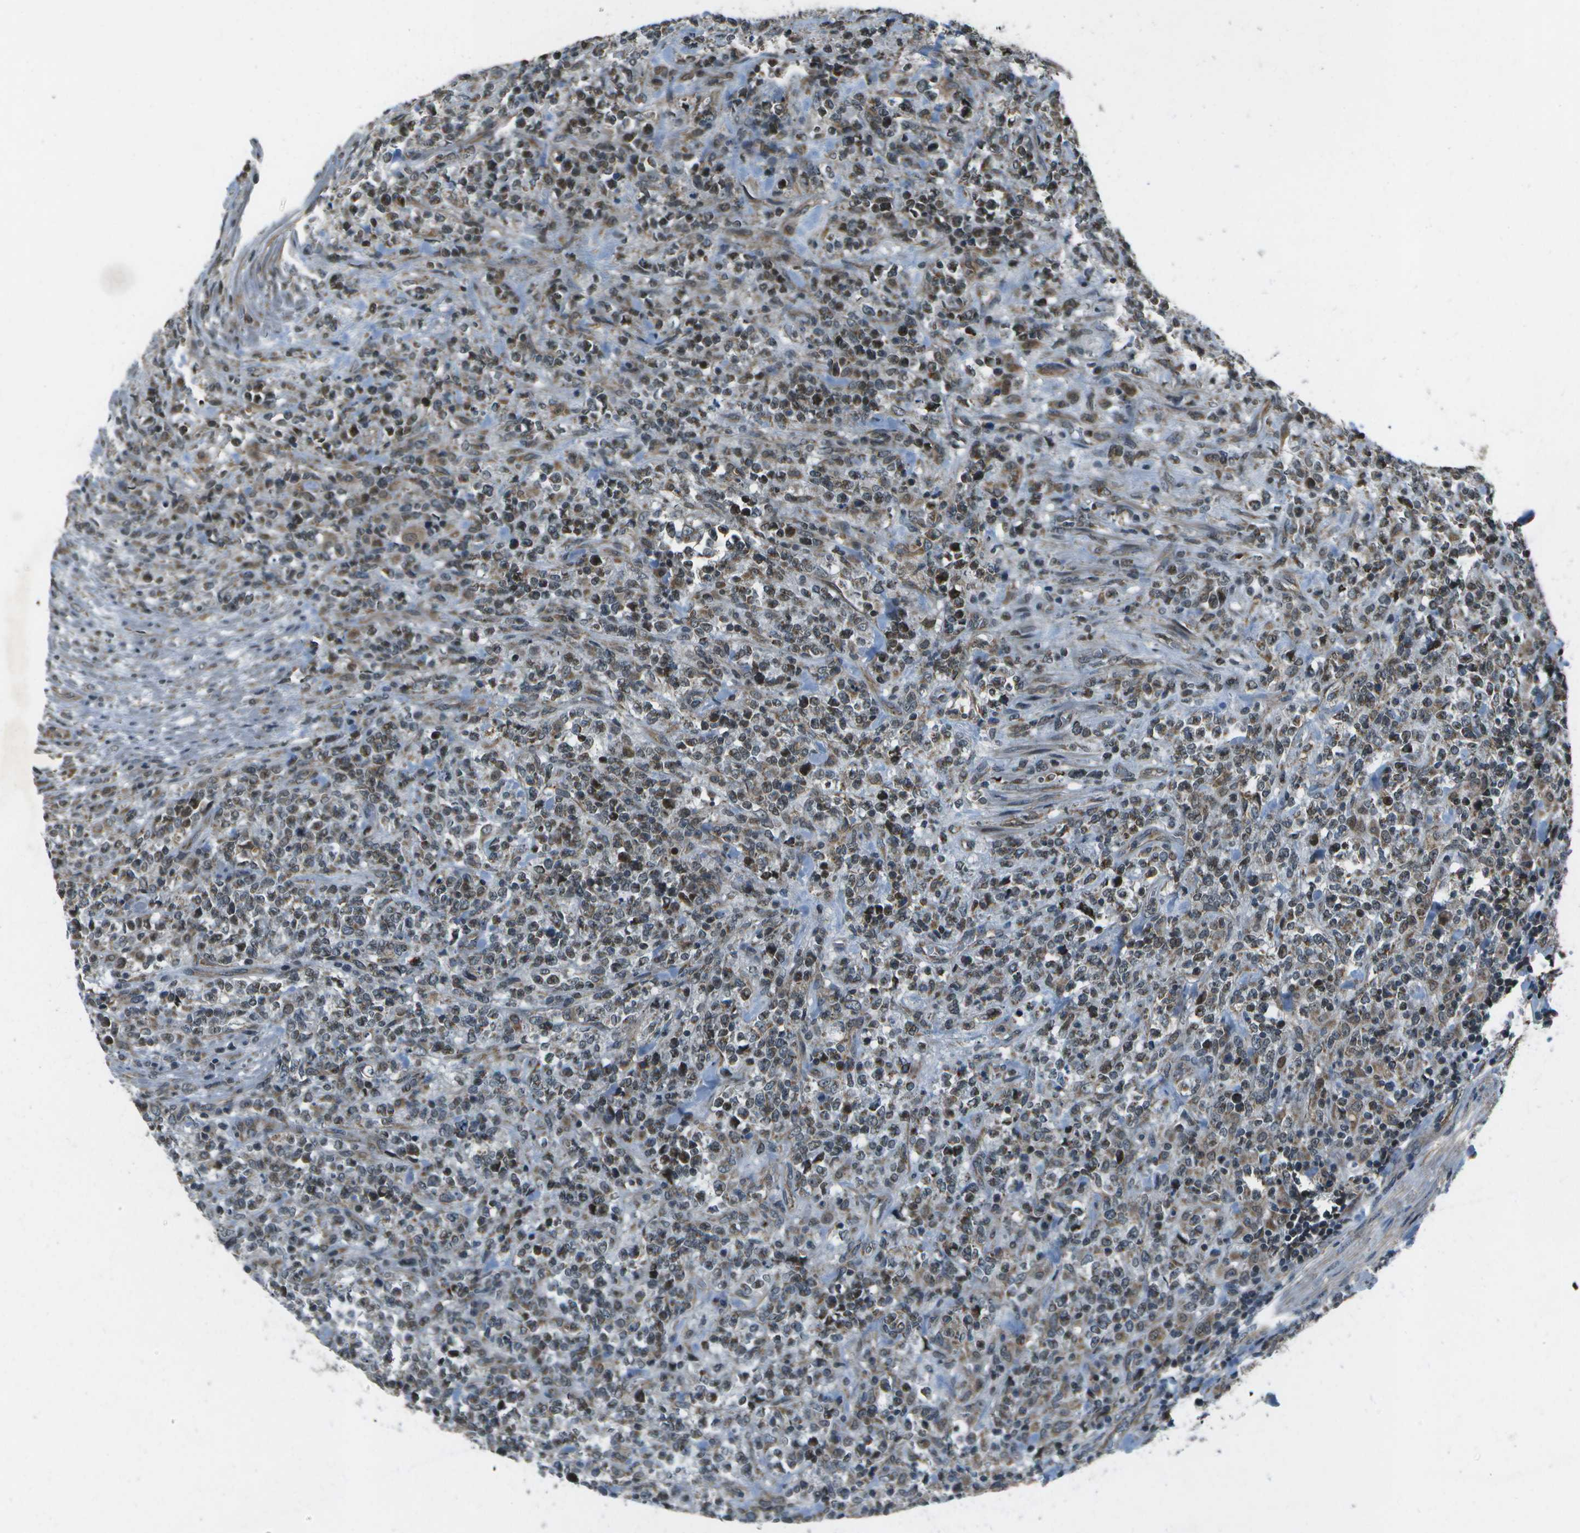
{"staining": {"intensity": "moderate", "quantity": ">75%", "location": "cytoplasmic/membranous"}, "tissue": "lymphoma", "cell_type": "Tumor cells", "image_type": "cancer", "snomed": [{"axis": "morphology", "description": "Malignant lymphoma, non-Hodgkin's type, High grade"}, {"axis": "topography", "description": "Soft tissue"}], "caption": "Immunohistochemistry image of neoplastic tissue: malignant lymphoma, non-Hodgkin's type (high-grade) stained using IHC exhibits medium levels of moderate protein expression localized specifically in the cytoplasmic/membranous of tumor cells, appearing as a cytoplasmic/membranous brown color.", "gene": "EIF2AK1", "patient": {"sex": "male", "age": 18}}